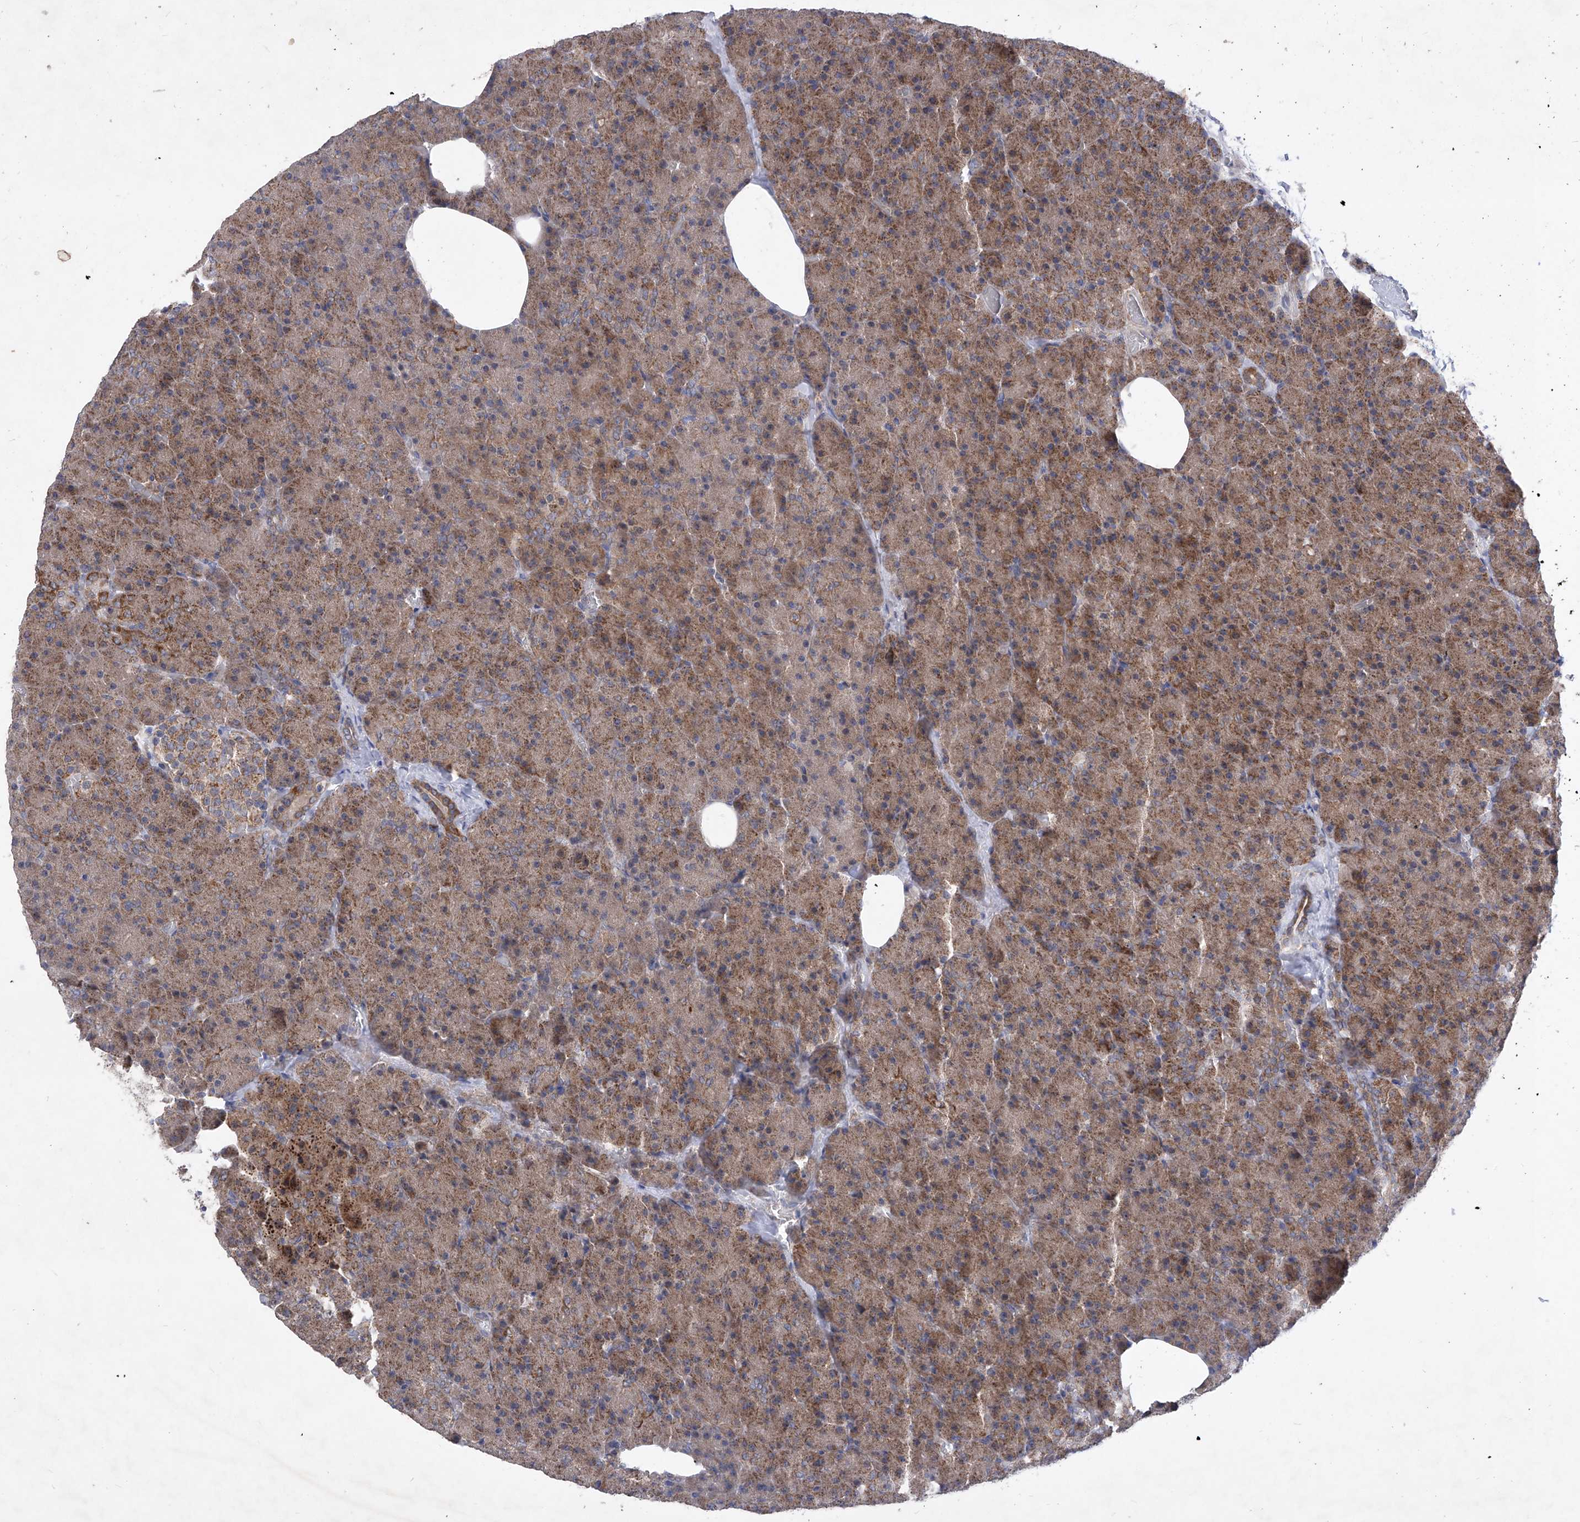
{"staining": {"intensity": "moderate", "quantity": ">75%", "location": "cytoplasmic/membranous"}, "tissue": "pancreas", "cell_type": "Exocrine glandular cells", "image_type": "normal", "snomed": [{"axis": "morphology", "description": "Normal tissue, NOS"}, {"axis": "morphology", "description": "Carcinoid, malignant, NOS"}, {"axis": "topography", "description": "Pancreas"}], "caption": "DAB immunohistochemical staining of normal human pancreas displays moderate cytoplasmic/membranous protein expression in approximately >75% of exocrine glandular cells. Using DAB (3,3'-diaminobenzidine) (brown) and hematoxylin (blue) stains, captured at high magnification using brightfield microscopy.", "gene": "COQ3", "patient": {"sex": "female", "age": 35}}